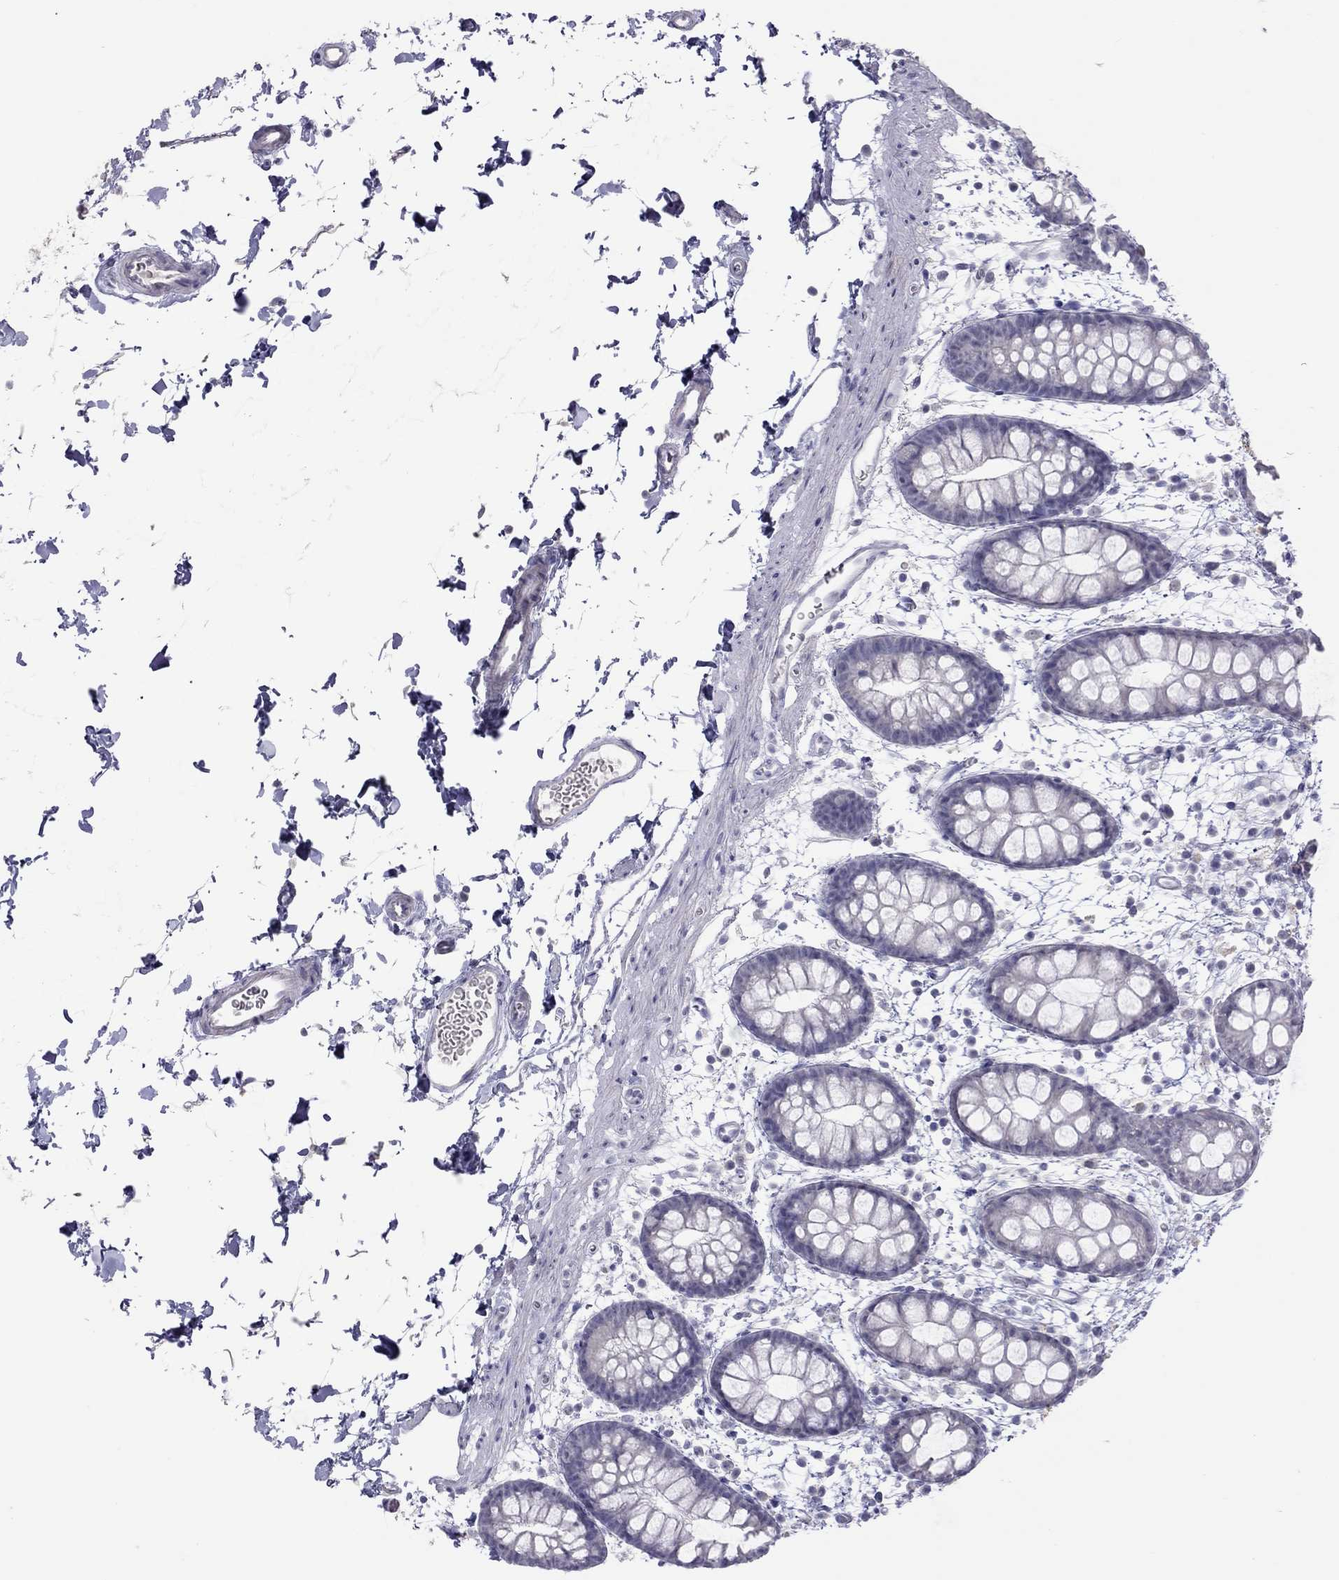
{"staining": {"intensity": "negative", "quantity": "none", "location": "none"}, "tissue": "rectum", "cell_type": "Glandular cells", "image_type": "normal", "snomed": [{"axis": "morphology", "description": "Normal tissue, NOS"}, {"axis": "topography", "description": "Rectum"}], "caption": "The immunohistochemistry (IHC) micrograph has no significant positivity in glandular cells of rectum. (Brightfield microscopy of DAB (3,3'-diaminobenzidine) immunohistochemistry (IHC) at high magnification).", "gene": "MUC16", "patient": {"sex": "male", "age": 57}}